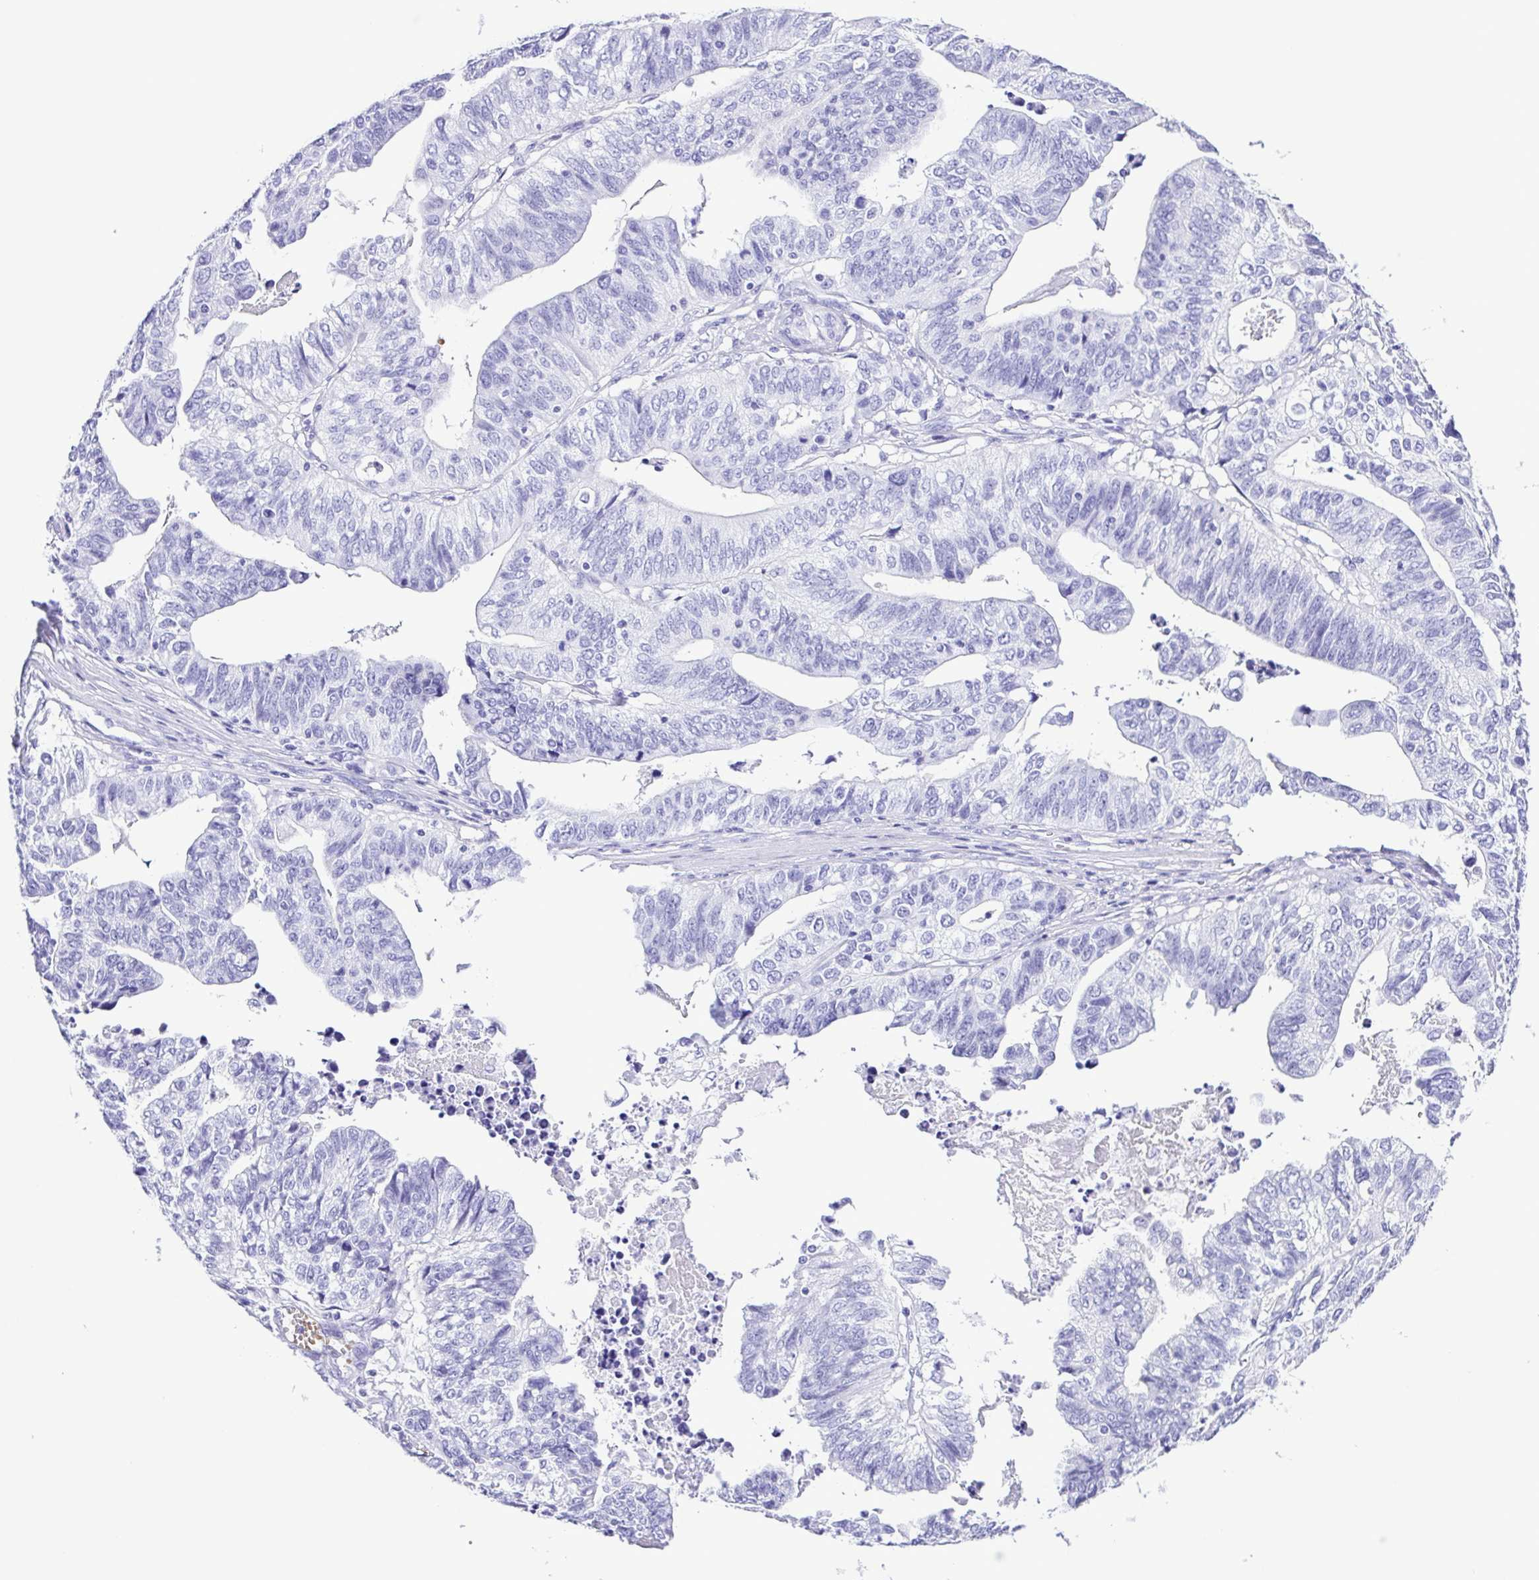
{"staining": {"intensity": "negative", "quantity": "none", "location": "none"}, "tissue": "stomach cancer", "cell_type": "Tumor cells", "image_type": "cancer", "snomed": [{"axis": "morphology", "description": "Adenocarcinoma, NOS"}, {"axis": "topography", "description": "Stomach, upper"}], "caption": "This is a photomicrograph of IHC staining of stomach adenocarcinoma, which shows no expression in tumor cells.", "gene": "SYT1", "patient": {"sex": "female", "age": 67}}